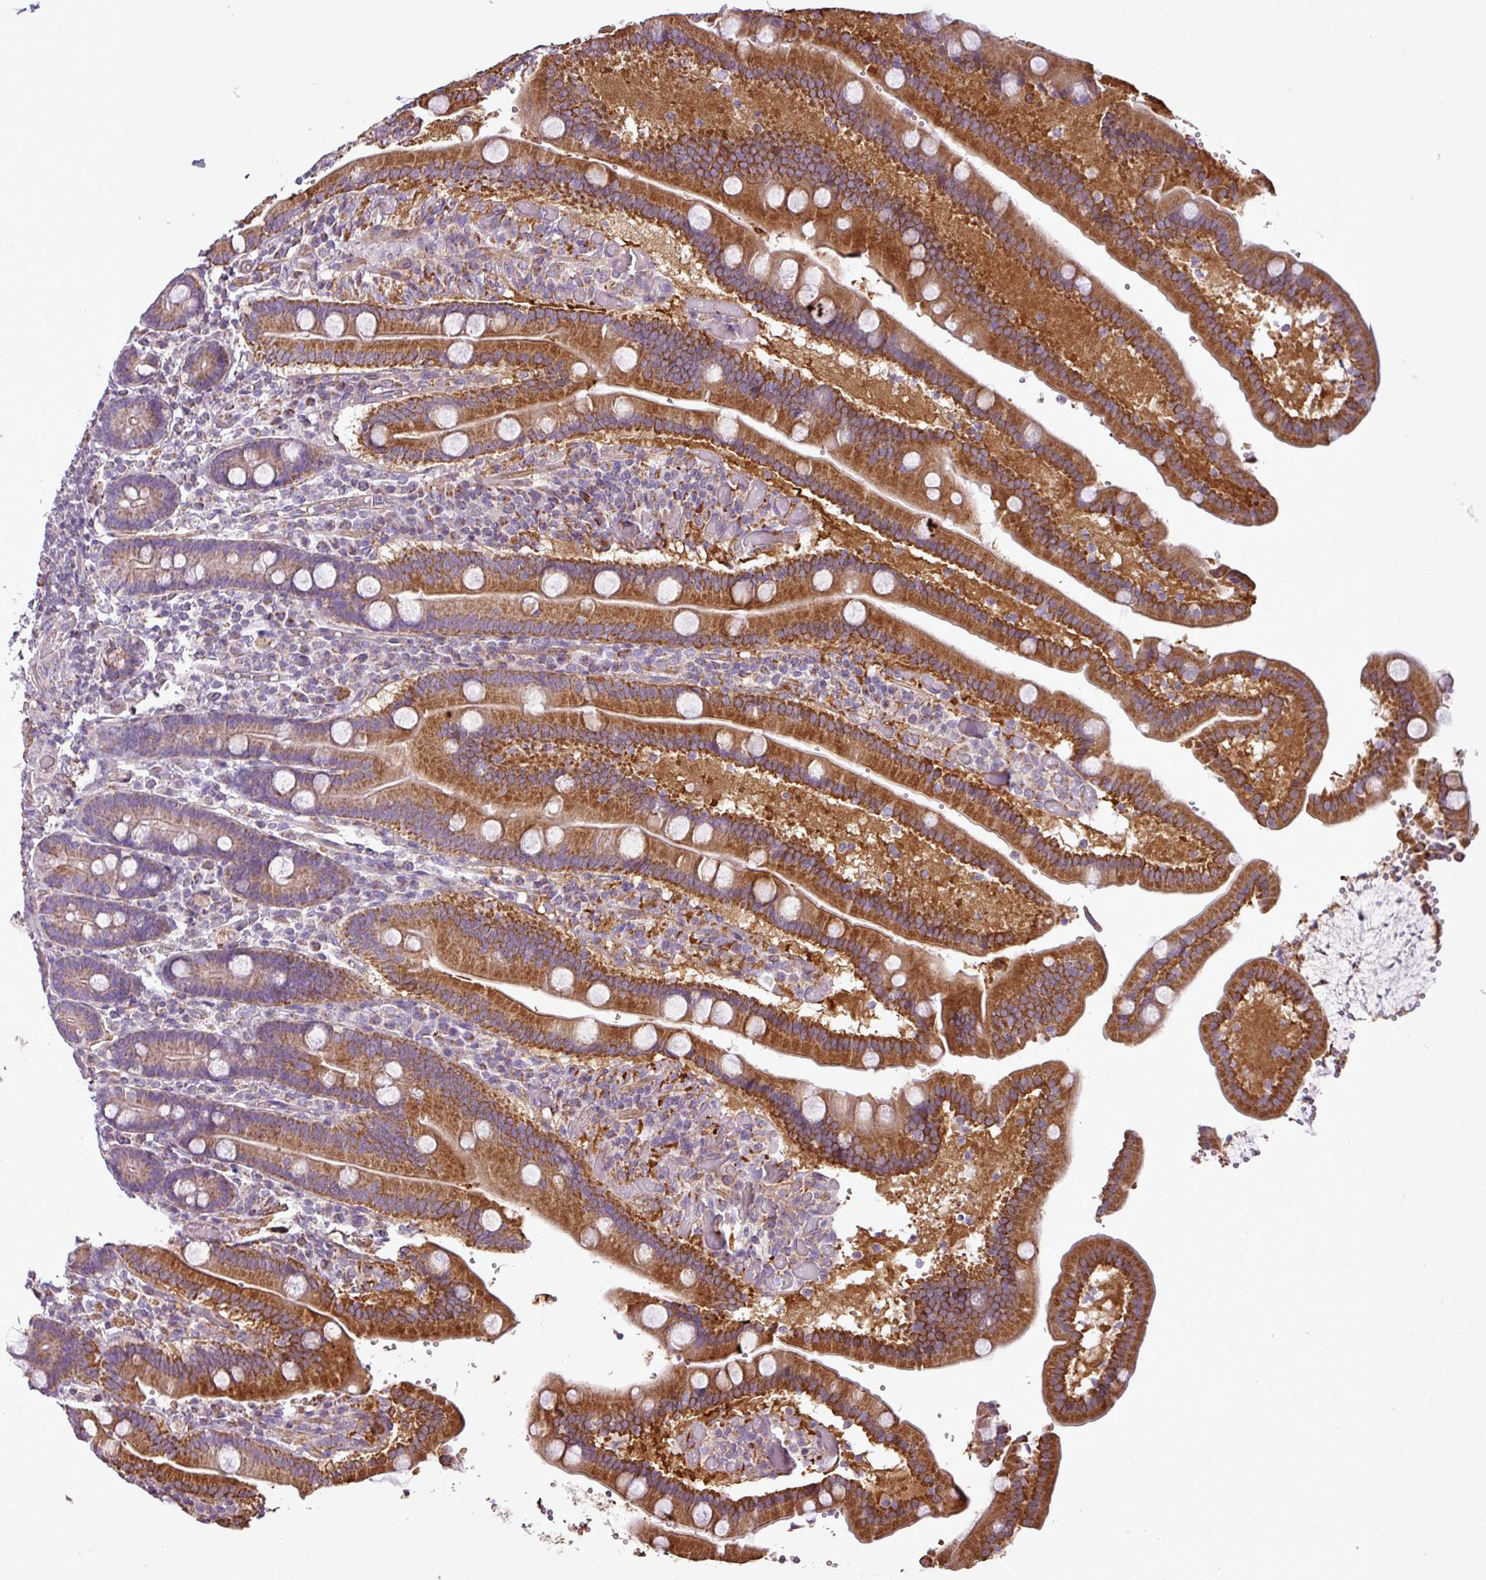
{"staining": {"intensity": "strong", "quantity": "25%-75%", "location": "cytoplasmic/membranous"}, "tissue": "duodenum", "cell_type": "Glandular cells", "image_type": "normal", "snomed": [{"axis": "morphology", "description": "Normal tissue, NOS"}, {"axis": "topography", "description": "Duodenum"}], "caption": "A photomicrograph showing strong cytoplasmic/membranous staining in about 25%-75% of glandular cells in benign duodenum, as visualized by brown immunohistochemical staining.", "gene": "BTN2A2", "patient": {"sex": "female", "age": 62}}